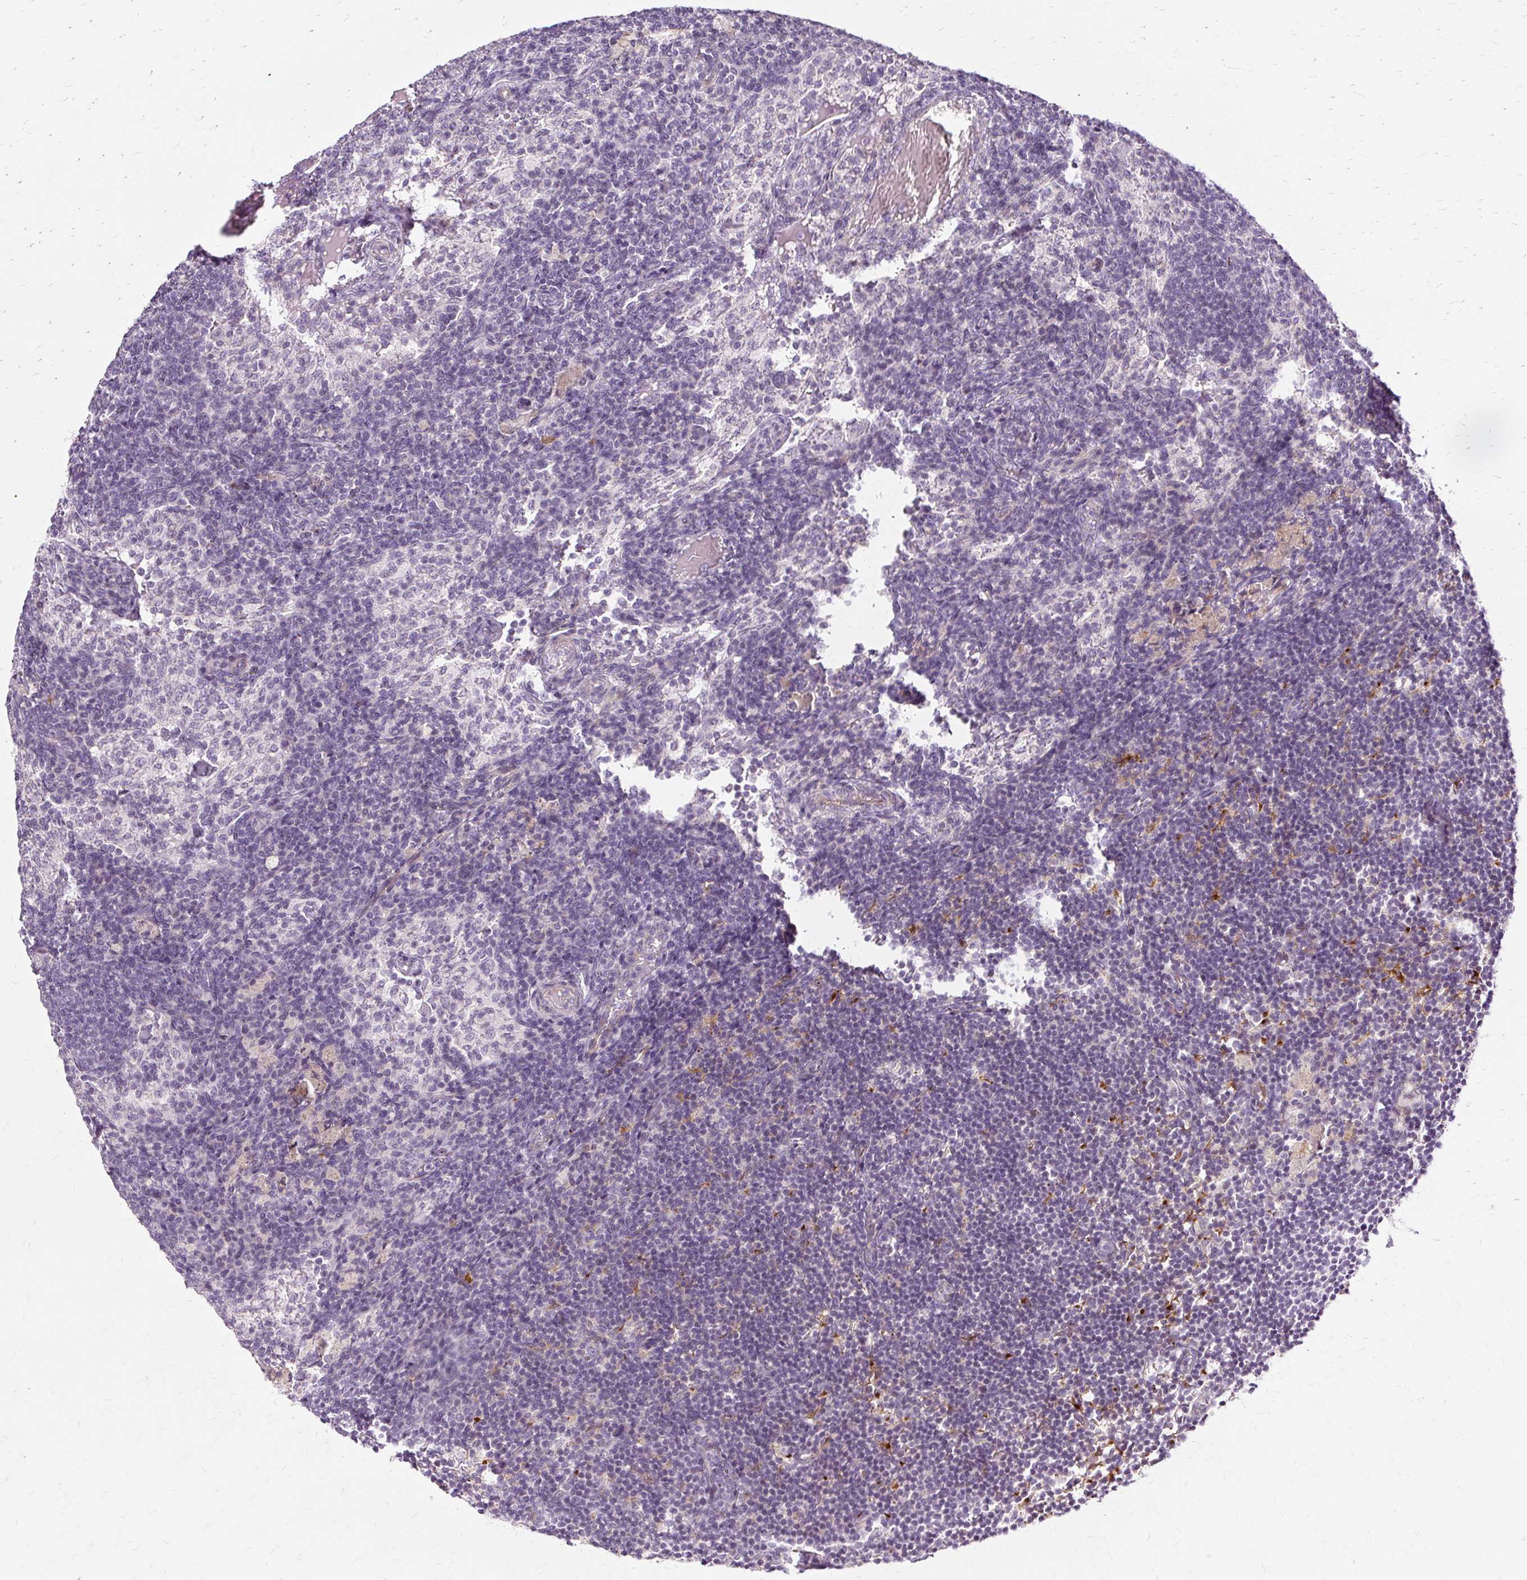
{"staining": {"intensity": "weak", "quantity": "<25%", "location": "nuclear"}, "tissue": "lymph node", "cell_type": "Germinal center cells", "image_type": "normal", "snomed": [{"axis": "morphology", "description": "Normal tissue, NOS"}, {"axis": "topography", "description": "Lymph node"}], "caption": "High power microscopy micrograph of an immunohistochemistry micrograph of benign lymph node, revealing no significant positivity in germinal center cells.", "gene": "MMACHC", "patient": {"sex": "male", "age": 49}}